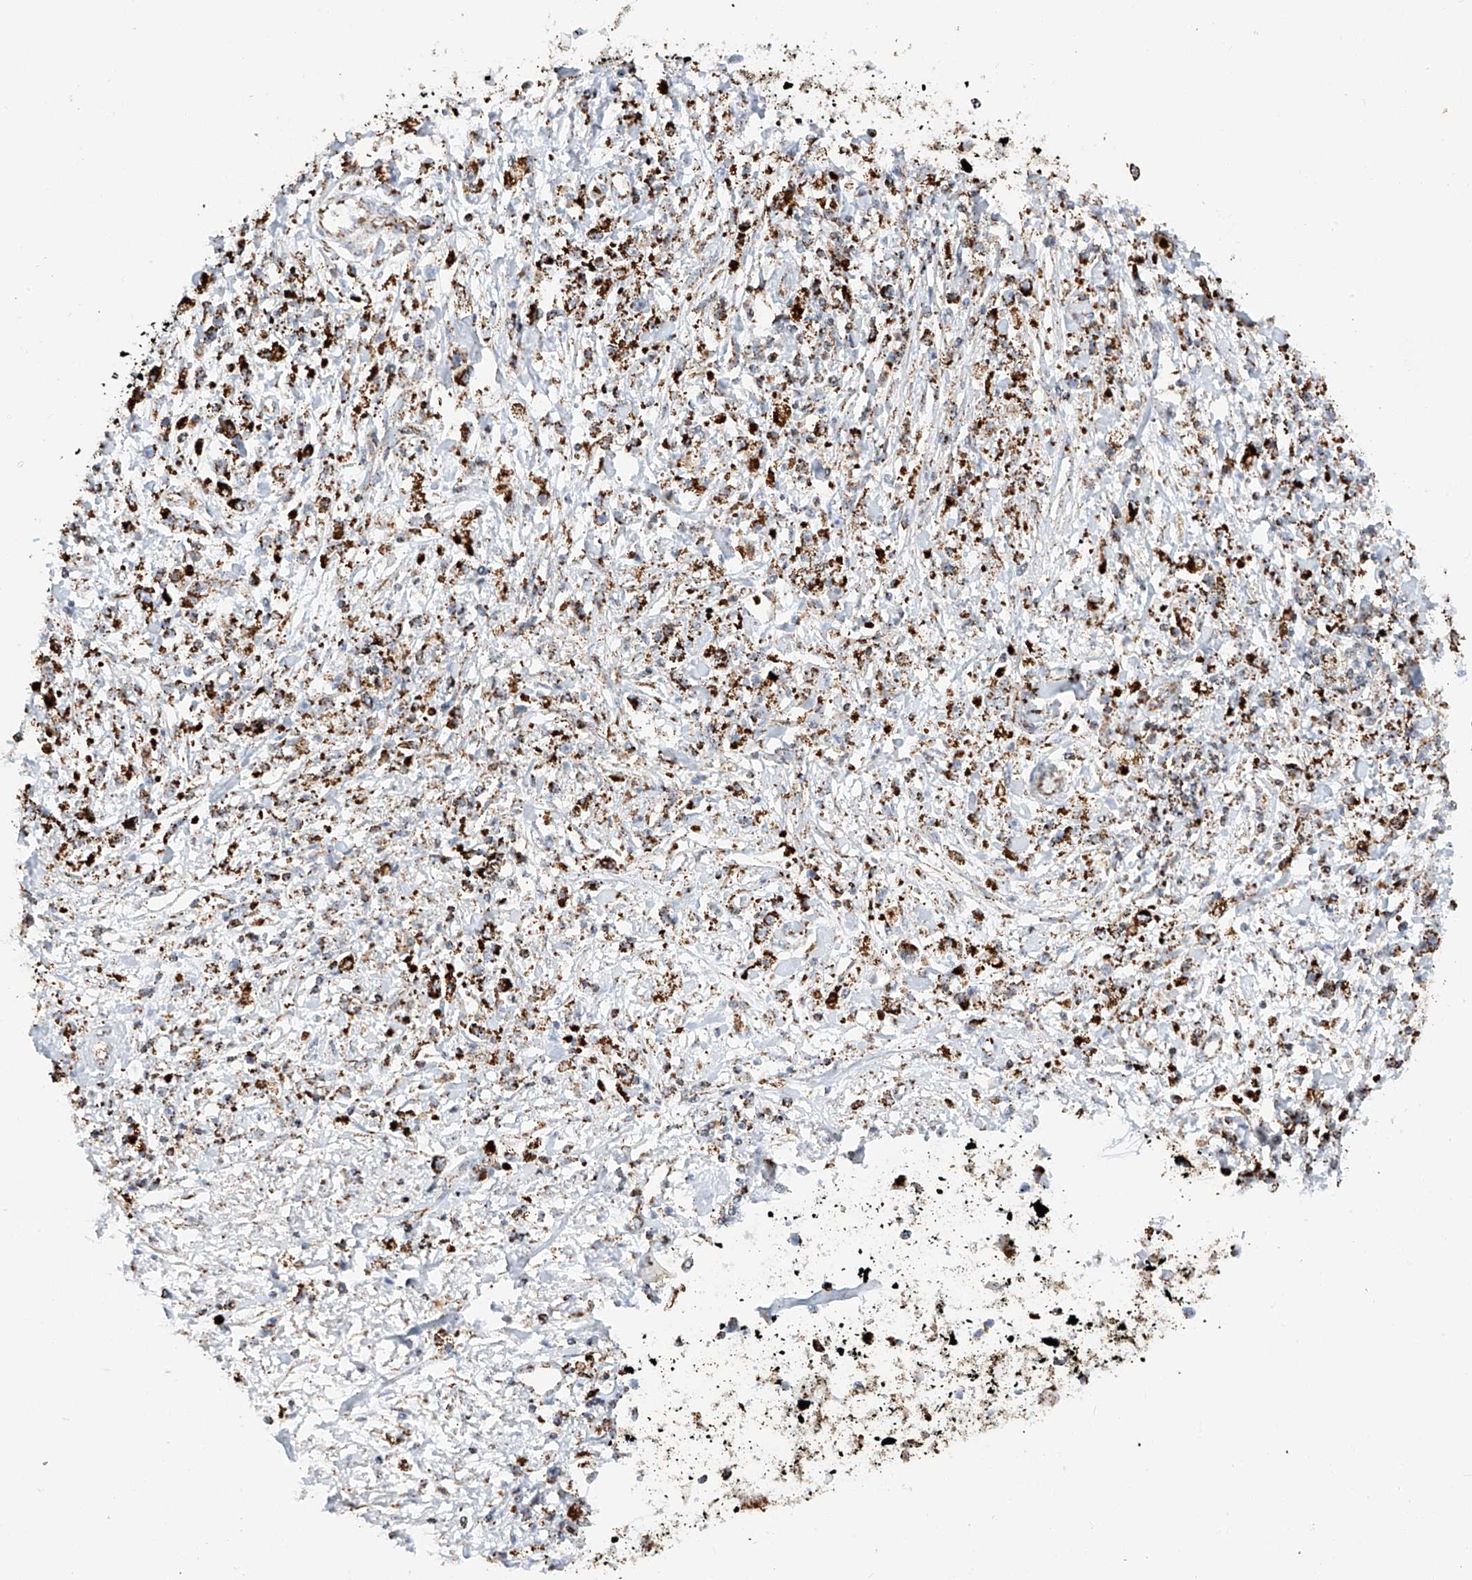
{"staining": {"intensity": "strong", "quantity": ">75%", "location": "cytoplasmic/membranous"}, "tissue": "stomach cancer", "cell_type": "Tumor cells", "image_type": "cancer", "snomed": [{"axis": "morphology", "description": "Adenocarcinoma, NOS"}, {"axis": "topography", "description": "Stomach"}], "caption": "Brown immunohistochemical staining in human adenocarcinoma (stomach) reveals strong cytoplasmic/membranous positivity in about >75% of tumor cells.", "gene": "TTC27", "patient": {"sex": "female", "age": 59}}